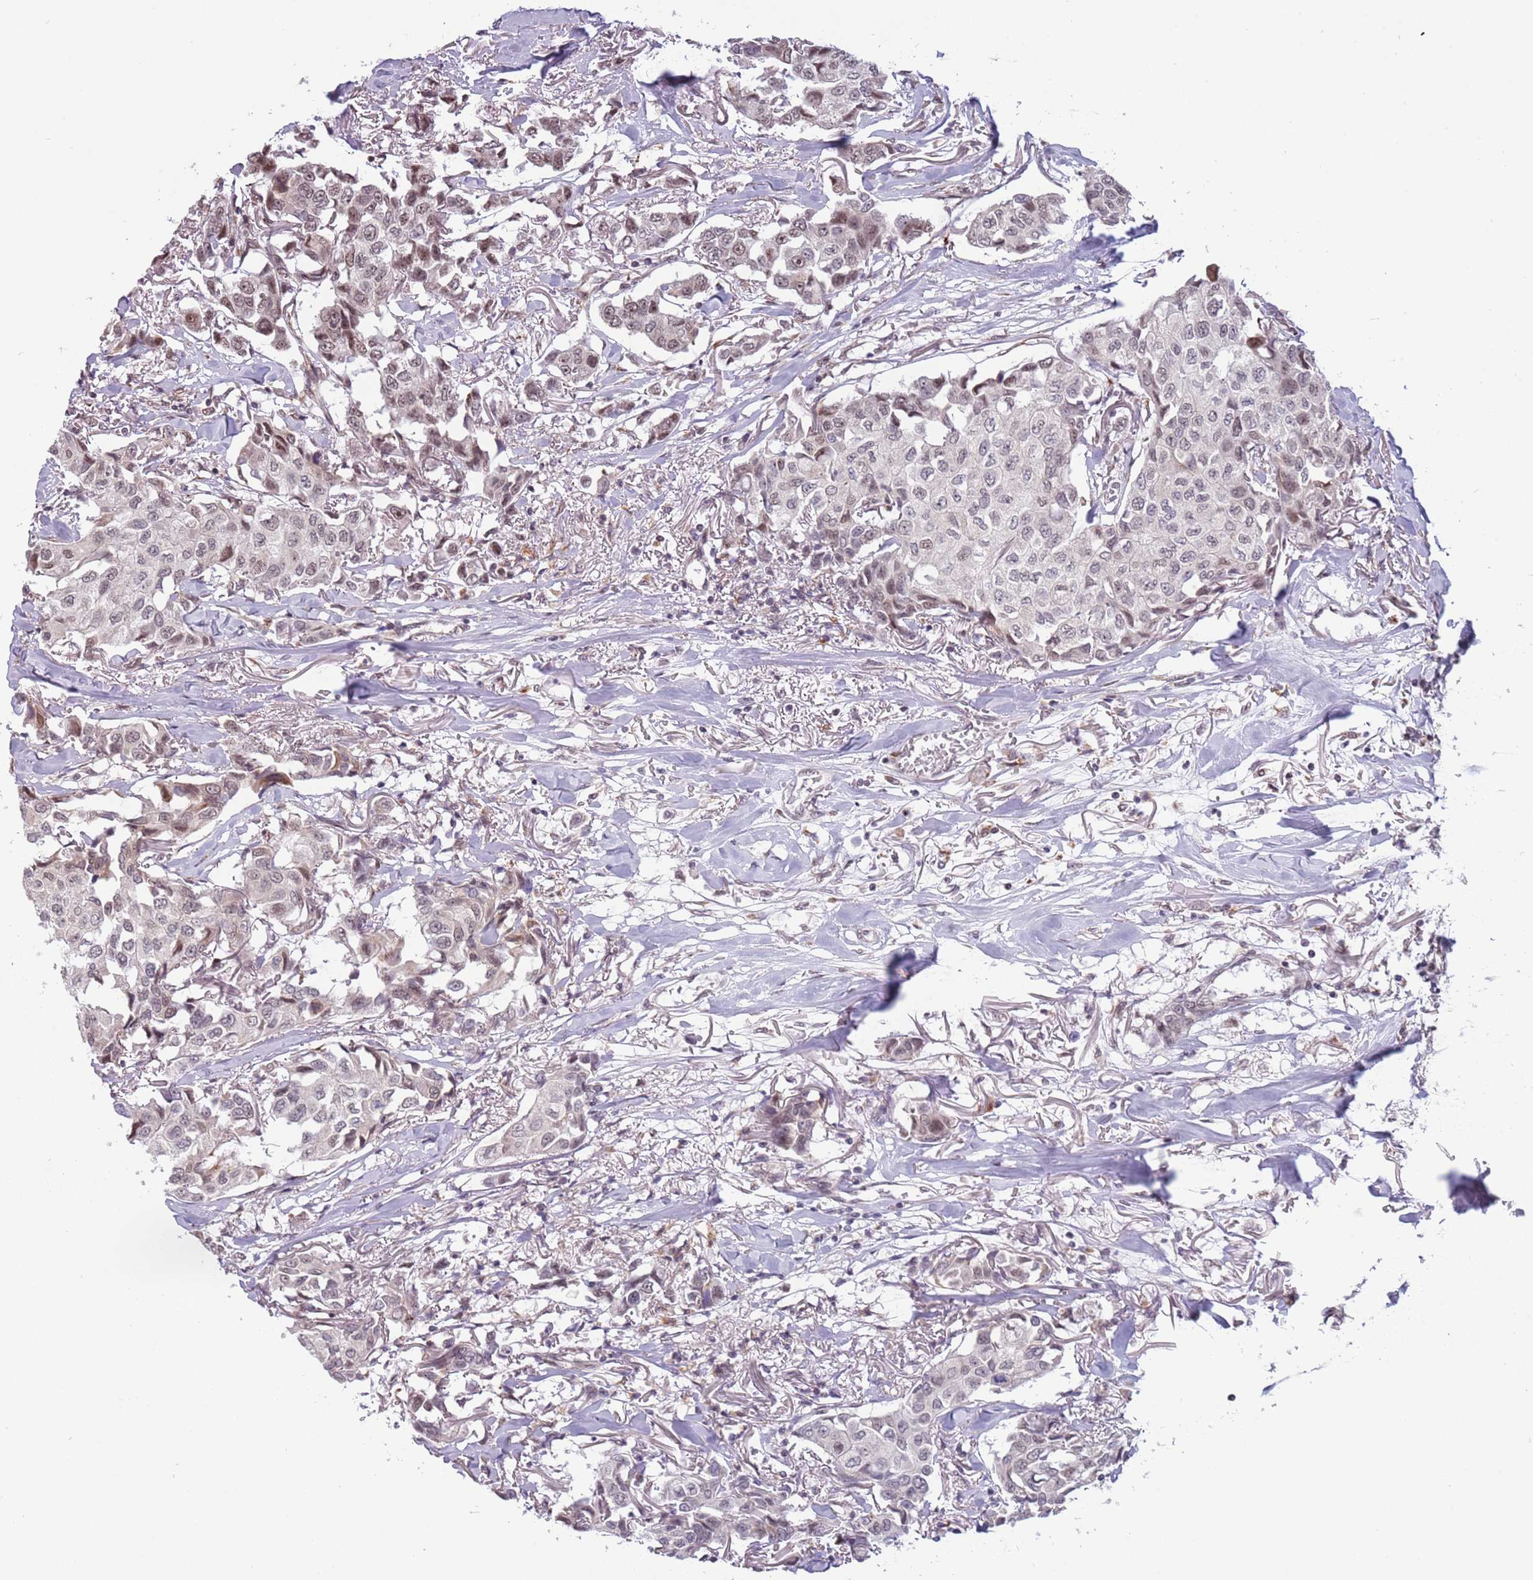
{"staining": {"intensity": "moderate", "quantity": "25%-75%", "location": "nuclear"}, "tissue": "breast cancer", "cell_type": "Tumor cells", "image_type": "cancer", "snomed": [{"axis": "morphology", "description": "Duct carcinoma"}, {"axis": "topography", "description": "Breast"}], "caption": "Intraductal carcinoma (breast) stained with DAB immunohistochemistry (IHC) shows medium levels of moderate nuclear positivity in approximately 25%-75% of tumor cells.", "gene": "BARD1", "patient": {"sex": "female", "age": 80}}